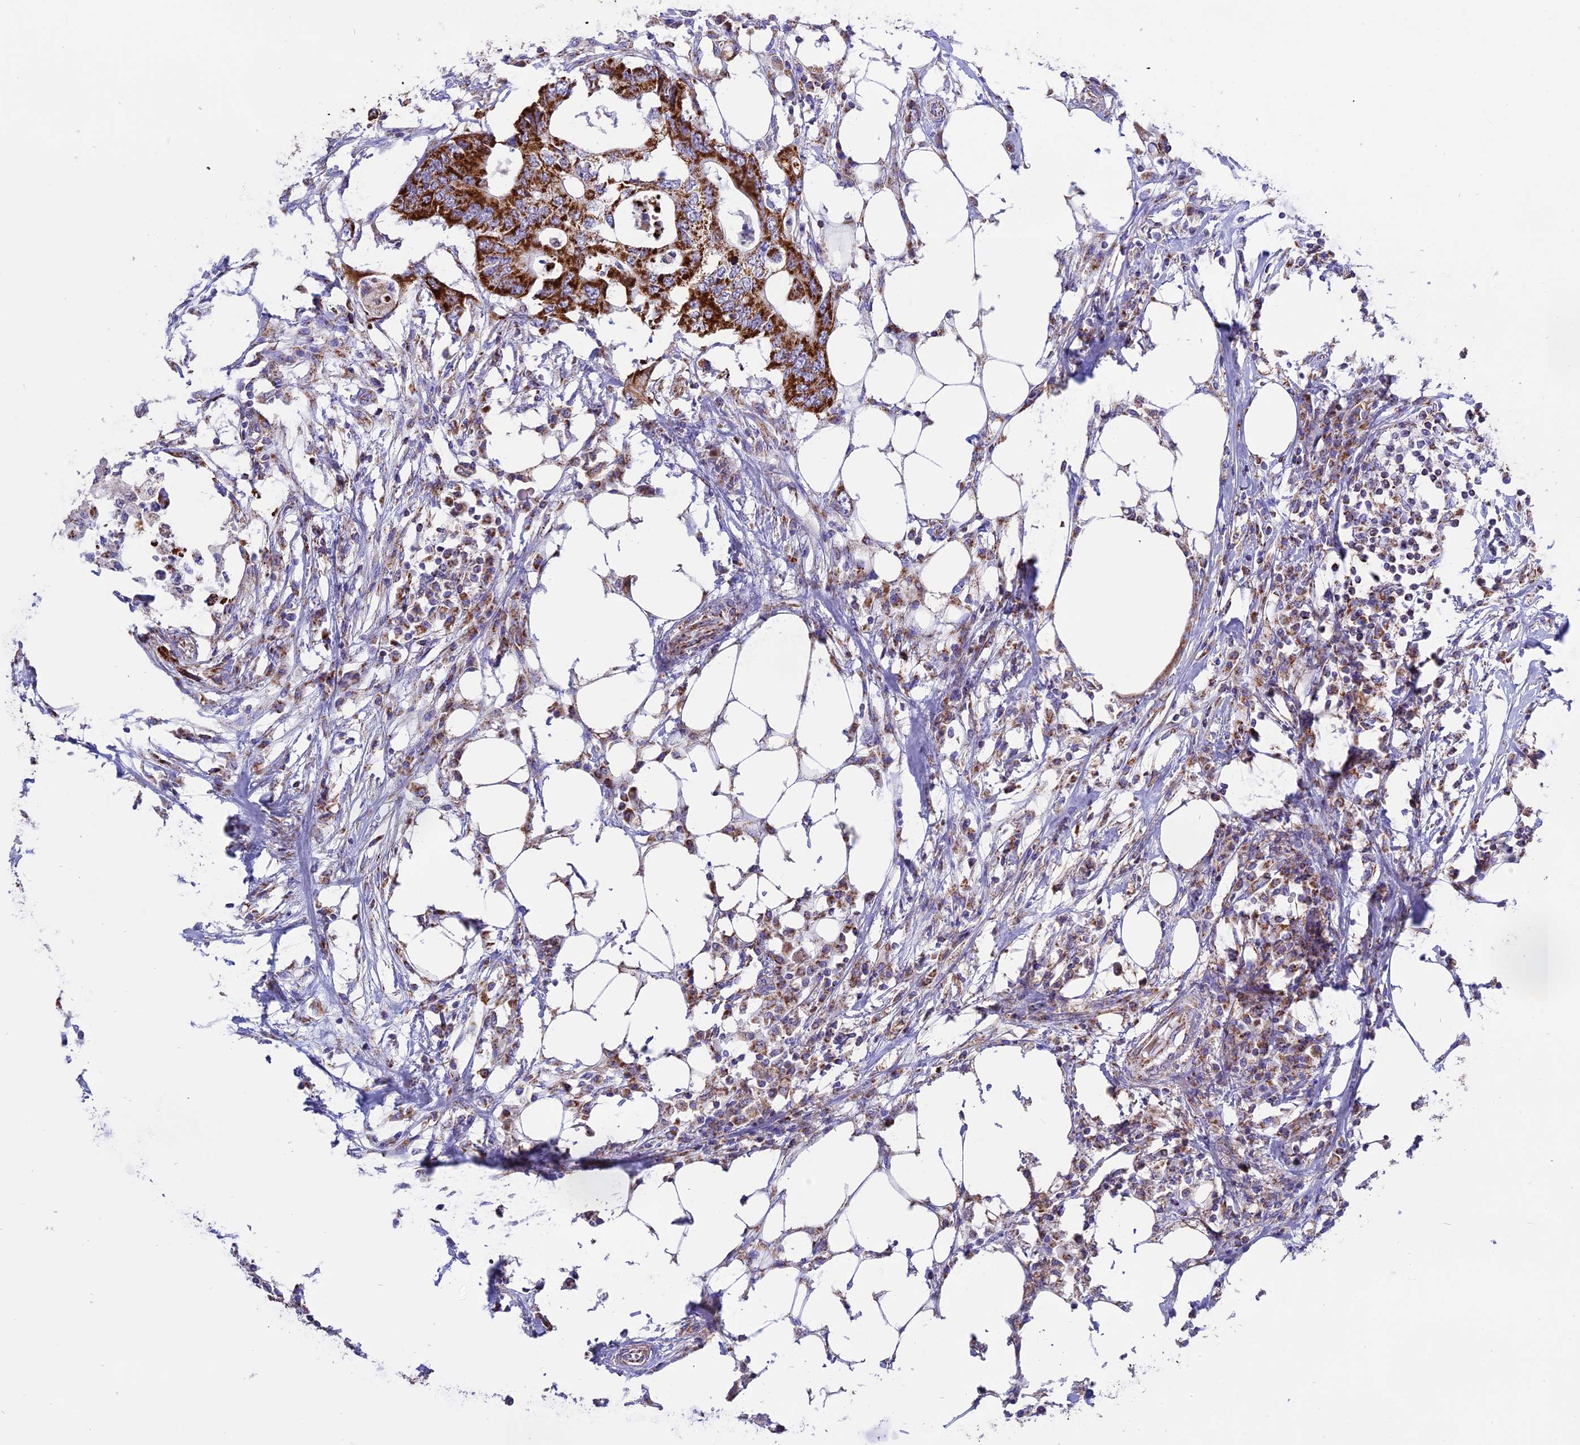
{"staining": {"intensity": "strong", "quantity": ">75%", "location": "cytoplasmic/membranous"}, "tissue": "colorectal cancer", "cell_type": "Tumor cells", "image_type": "cancer", "snomed": [{"axis": "morphology", "description": "Adenocarcinoma, NOS"}, {"axis": "topography", "description": "Colon"}], "caption": "Protein expression analysis of human adenocarcinoma (colorectal) reveals strong cytoplasmic/membranous staining in about >75% of tumor cells.", "gene": "MRPS34", "patient": {"sex": "male", "age": 71}}